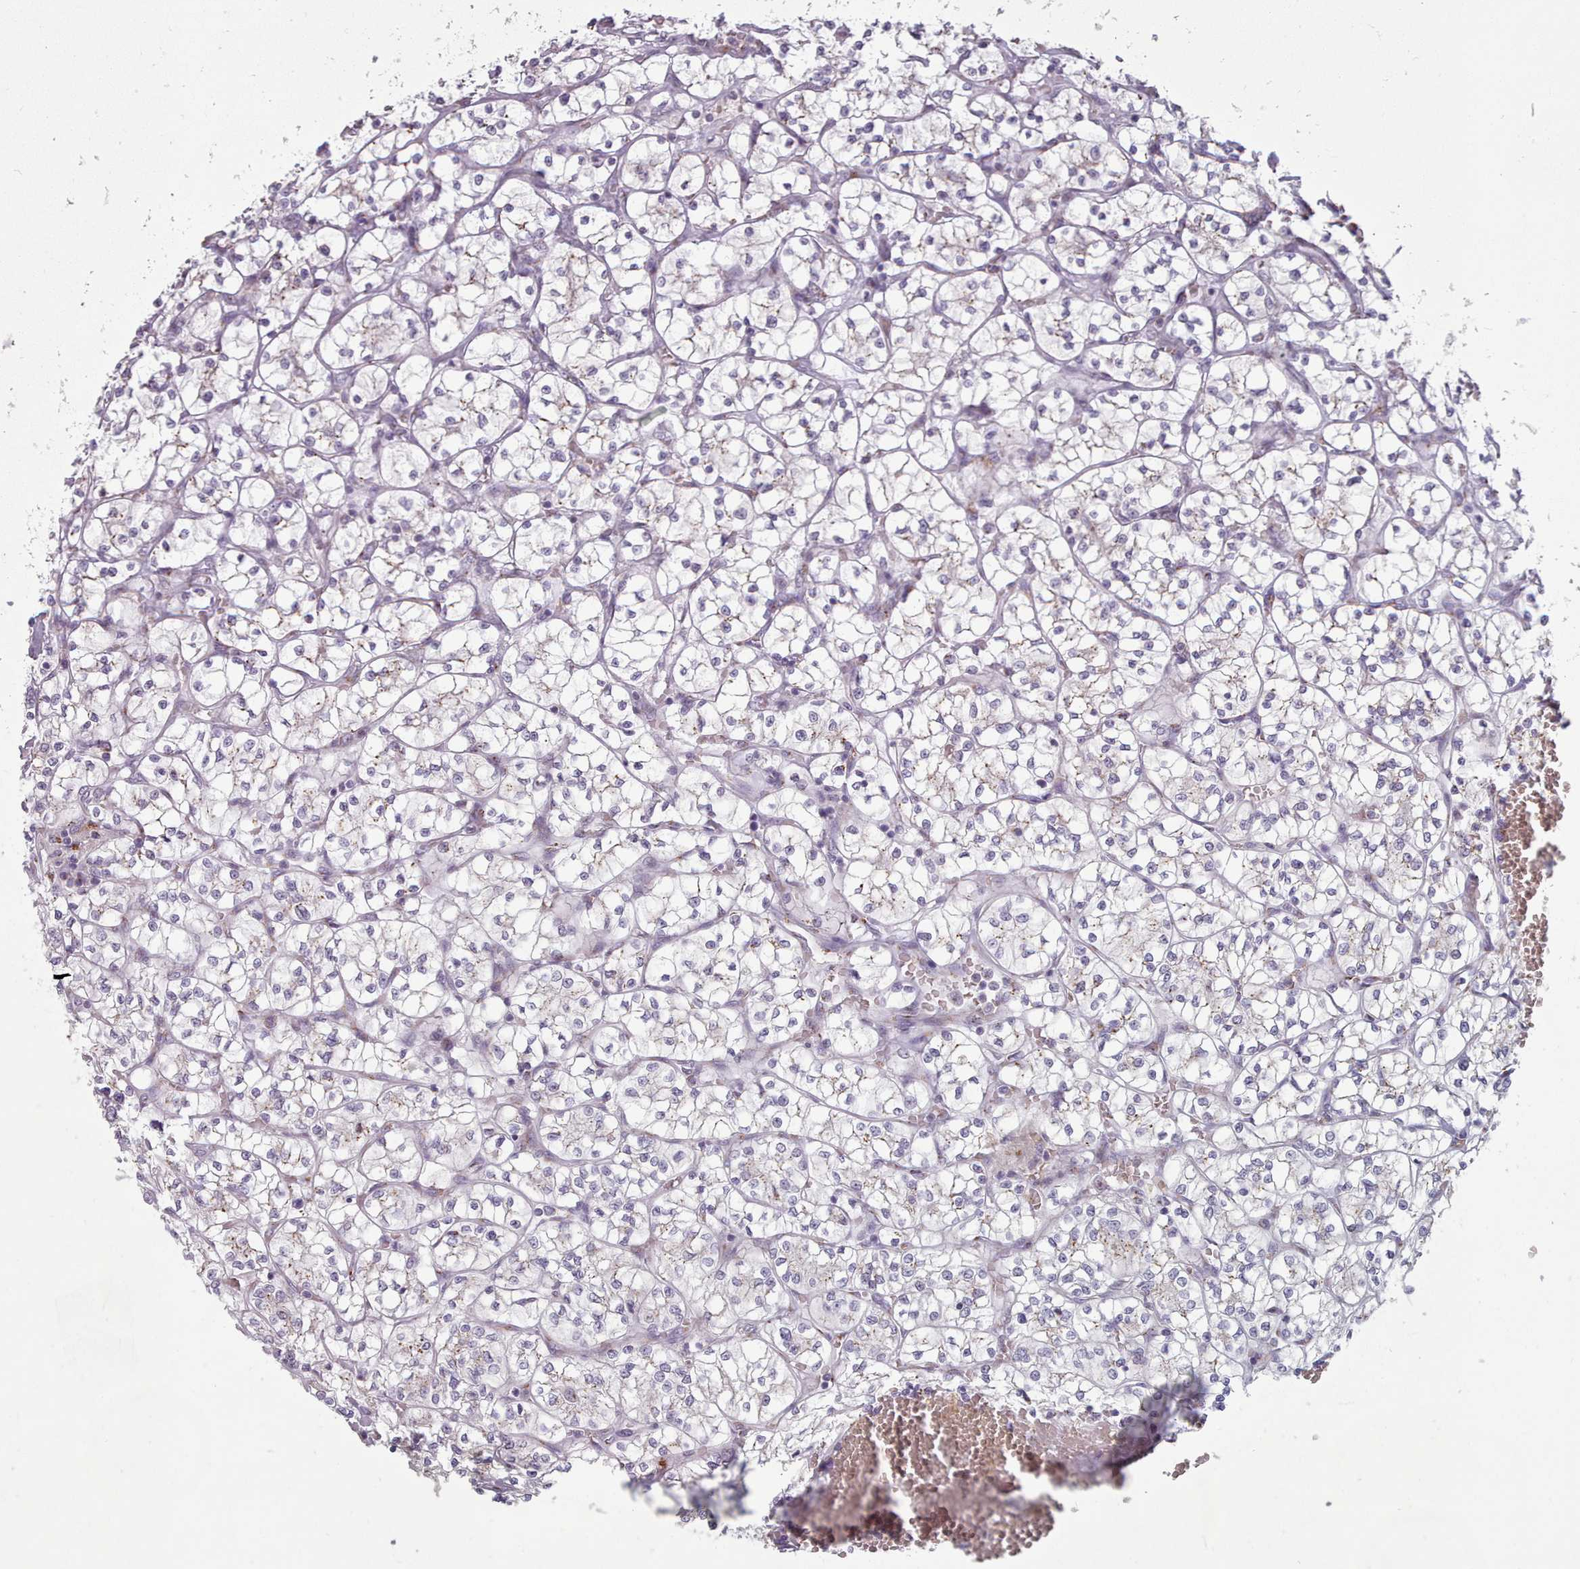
{"staining": {"intensity": "negative", "quantity": "none", "location": "none"}, "tissue": "renal cancer", "cell_type": "Tumor cells", "image_type": "cancer", "snomed": [{"axis": "morphology", "description": "Adenocarcinoma, NOS"}, {"axis": "topography", "description": "Kidney"}], "caption": "Immunohistochemistry (IHC) image of renal cancer (adenocarcinoma) stained for a protein (brown), which reveals no staining in tumor cells.", "gene": "MAN1B1", "patient": {"sex": "female", "age": 64}}